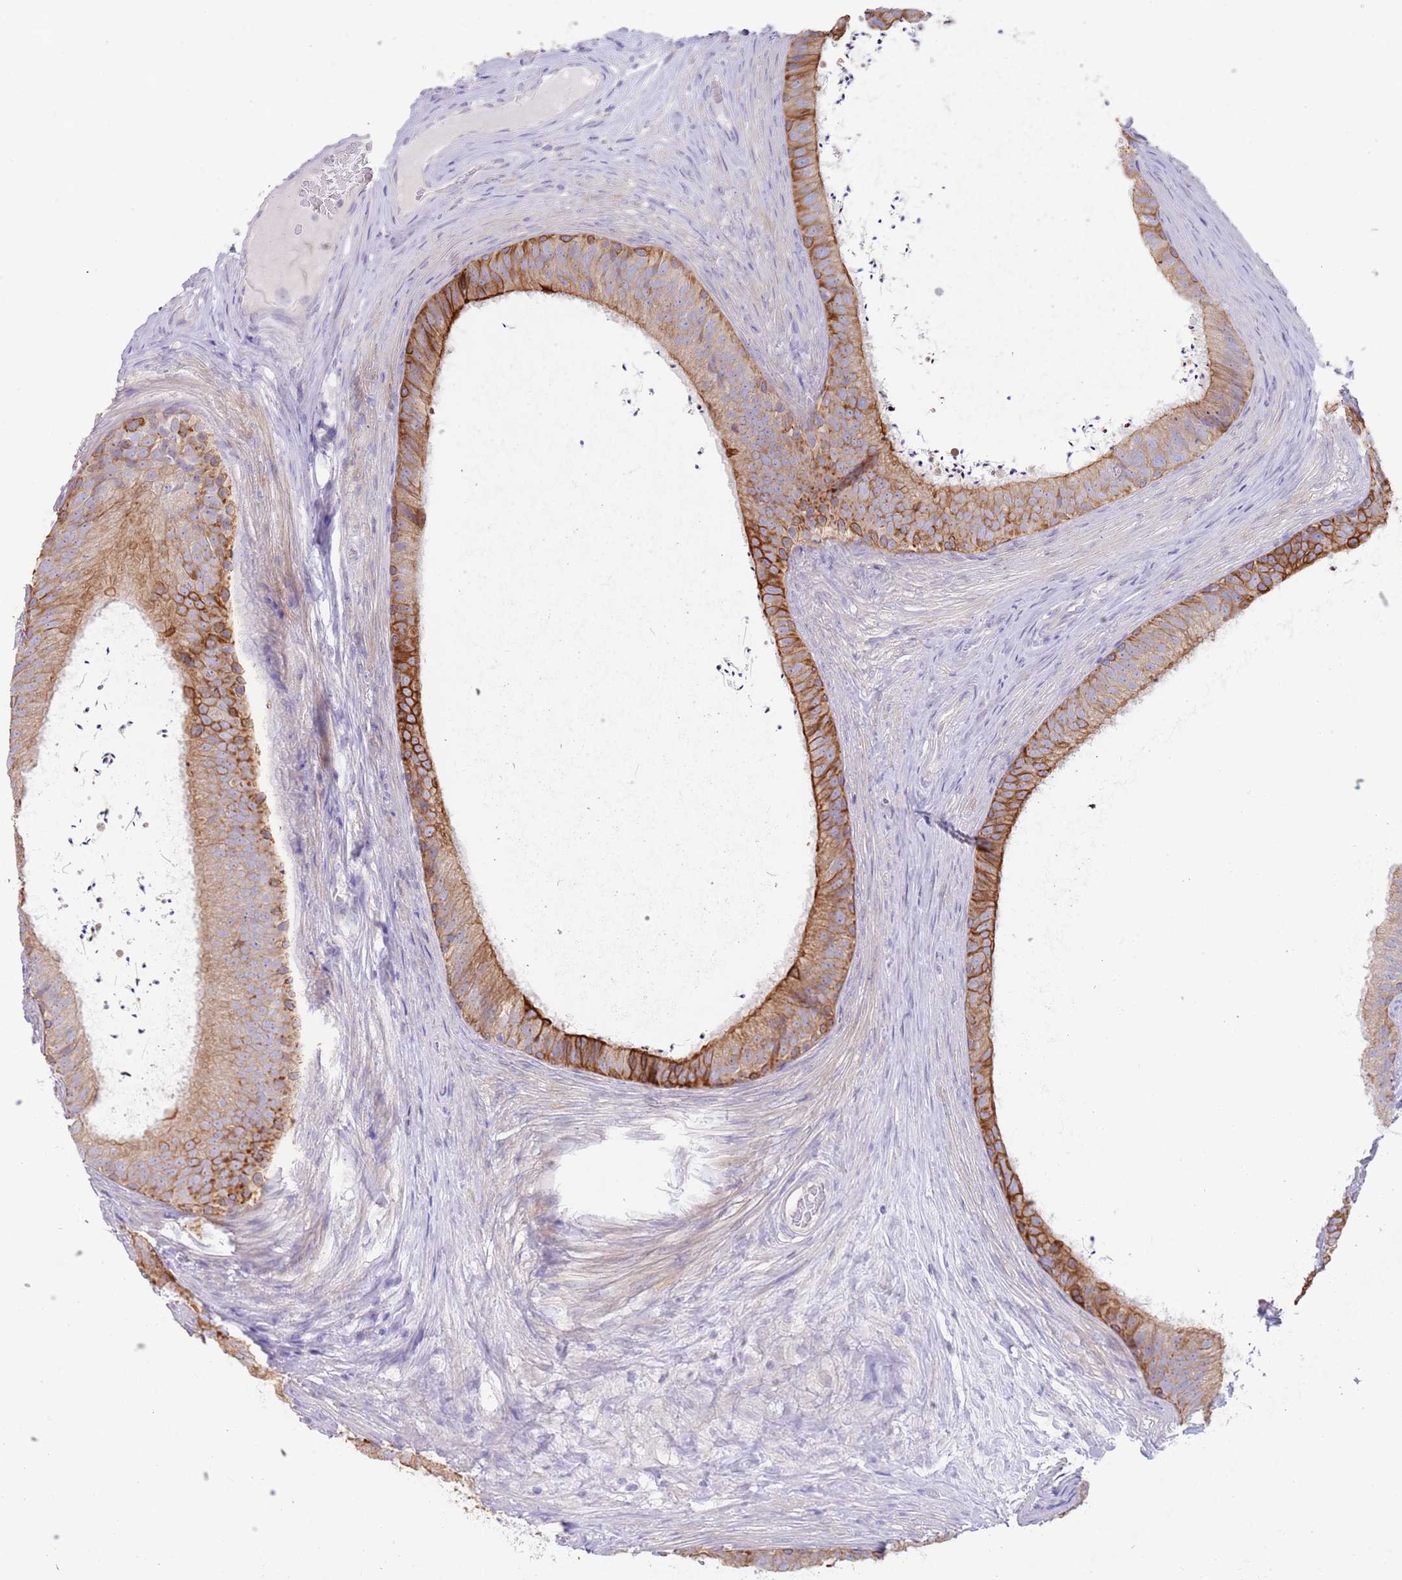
{"staining": {"intensity": "moderate", "quantity": "25%-75%", "location": "cytoplasmic/membranous"}, "tissue": "epididymis", "cell_type": "Glandular cells", "image_type": "normal", "snomed": [{"axis": "morphology", "description": "Normal tissue, NOS"}, {"axis": "topography", "description": "Testis"}, {"axis": "topography", "description": "Epididymis"}], "caption": "Immunohistochemistry (IHC) micrograph of normal epididymis stained for a protein (brown), which reveals medium levels of moderate cytoplasmic/membranous staining in approximately 25%-75% of glandular cells.", "gene": "CCDC149", "patient": {"sex": "male", "age": 41}}